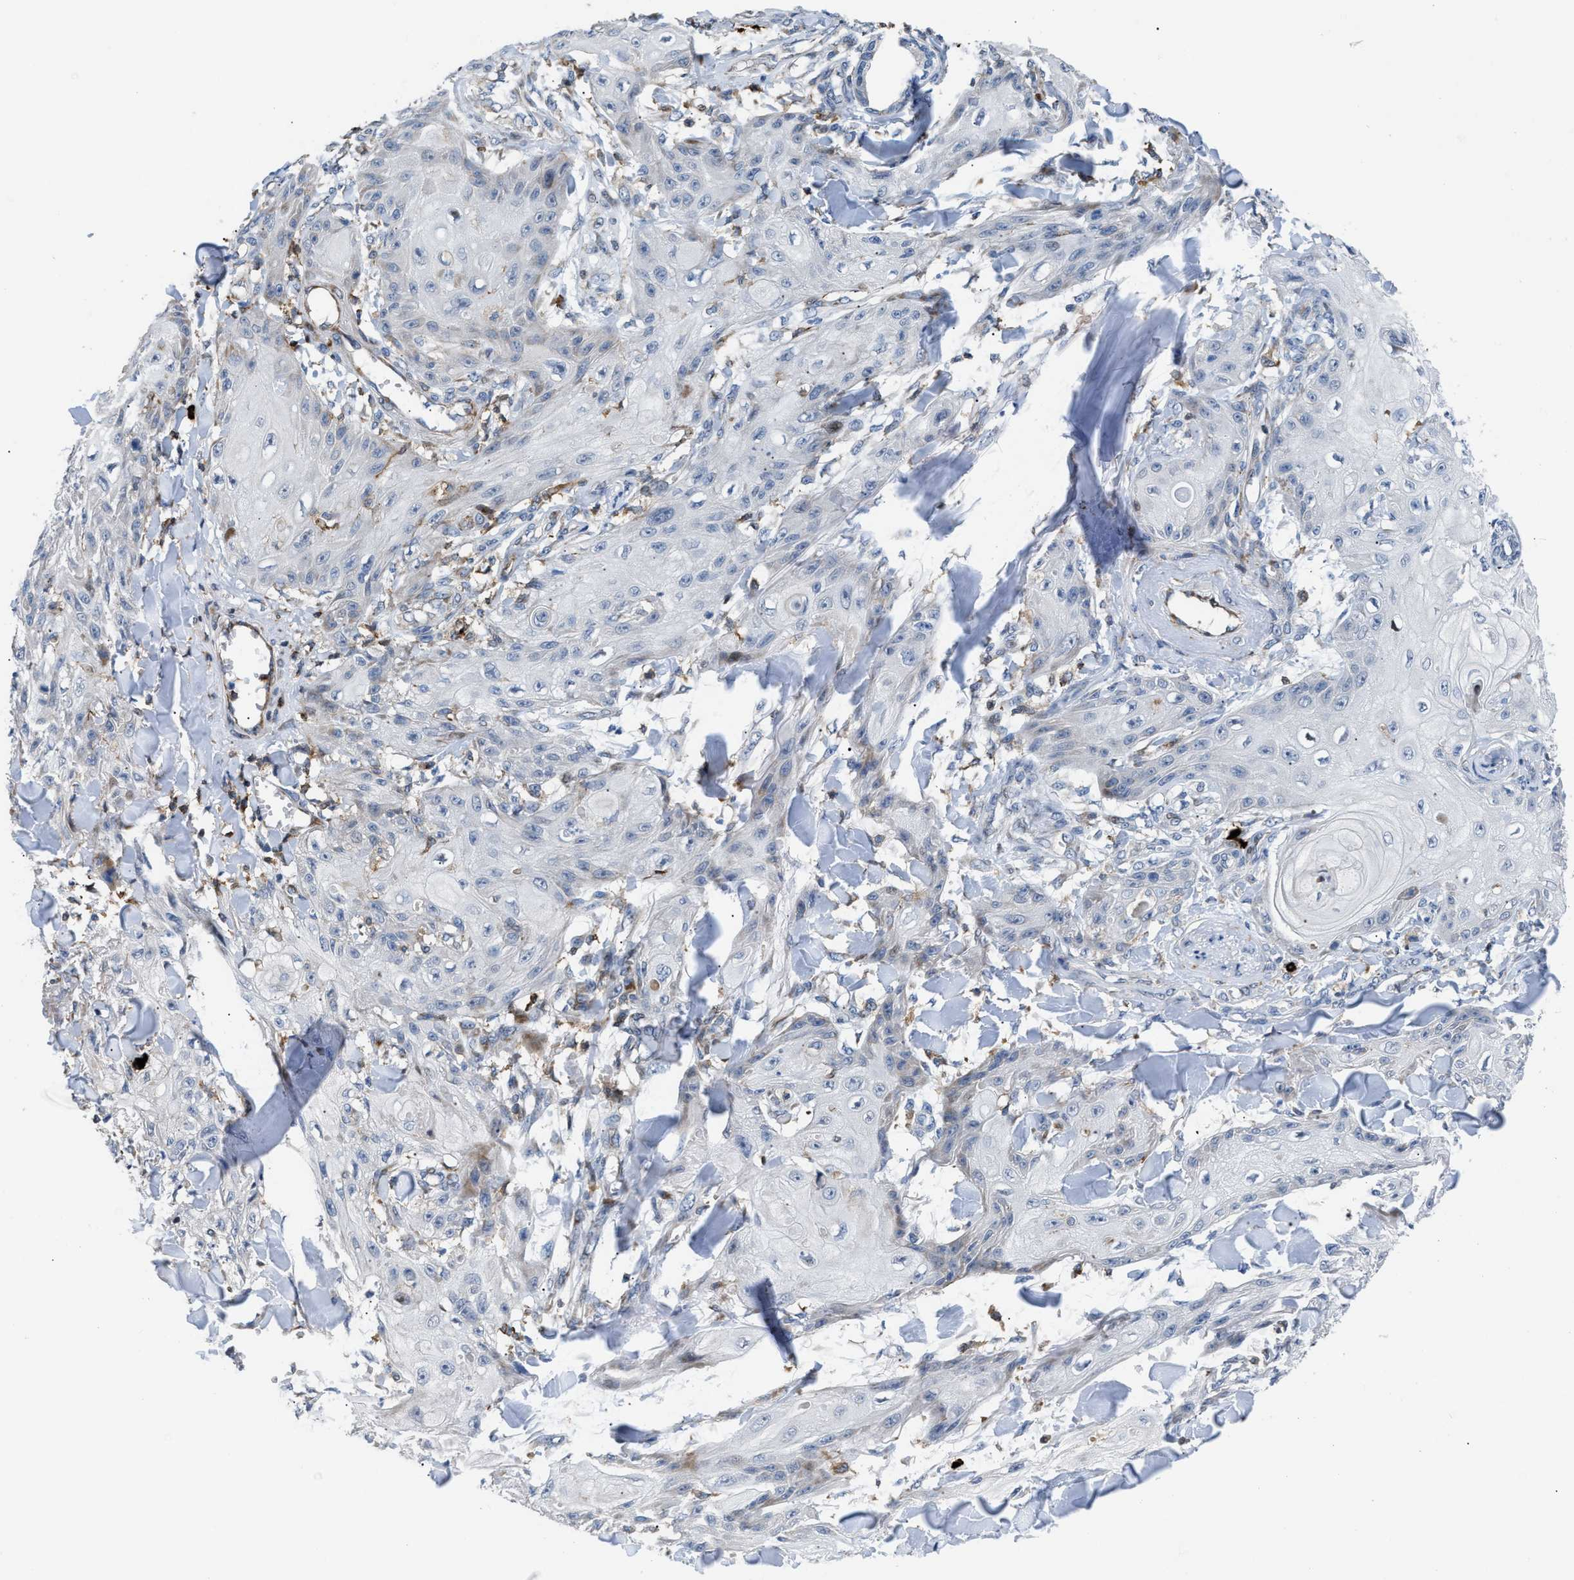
{"staining": {"intensity": "negative", "quantity": "none", "location": "none"}, "tissue": "skin cancer", "cell_type": "Tumor cells", "image_type": "cancer", "snomed": [{"axis": "morphology", "description": "Squamous cell carcinoma, NOS"}, {"axis": "topography", "description": "Skin"}], "caption": "Immunohistochemistry of human skin cancer shows no positivity in tumor cells.", "gene": "ATP9A", "patient": {"sex": "male", "age": 74}}